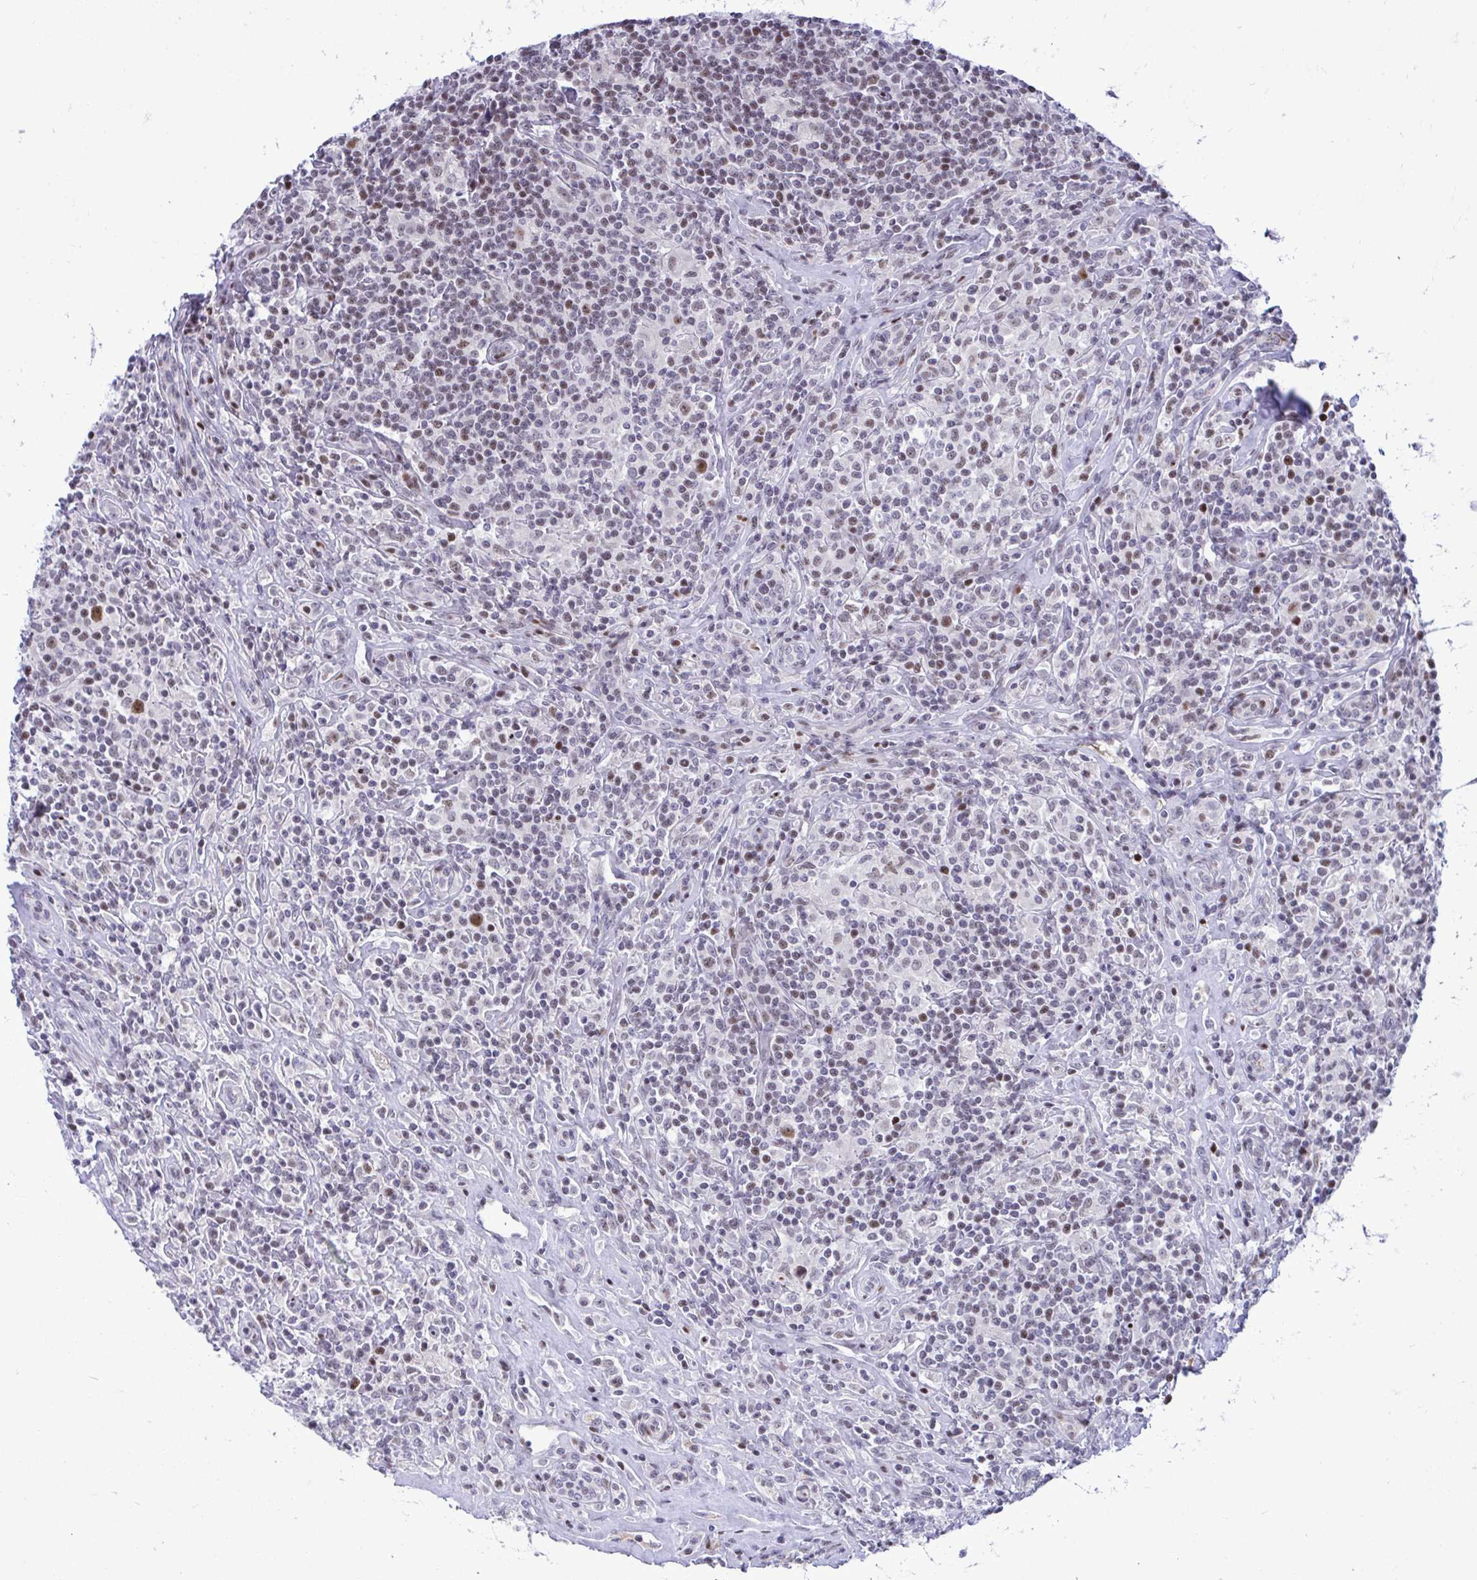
{"staining": {"intensity": "moderate", "quantity": ">75%", "location": "nuclear"}, "tissue": "lymphoma", "cell_type": "Tumor cells", "image_type": "cancer", "snomed": [{"axis": "morphology", "description": "Hodgkin's disease, NOS"}, {"axis": "morphology", "description": "Hodgkin's lymphoma, nodular sclerosis"}, {"axis": "topography", "description": "Lymph node"}], "caption": "A brown stain highlights moderate nuclear positivity of a protein in lymphoma tumor cells.", "gene": "C14orf39", "patient": {"sex": "female", "age": 10}}